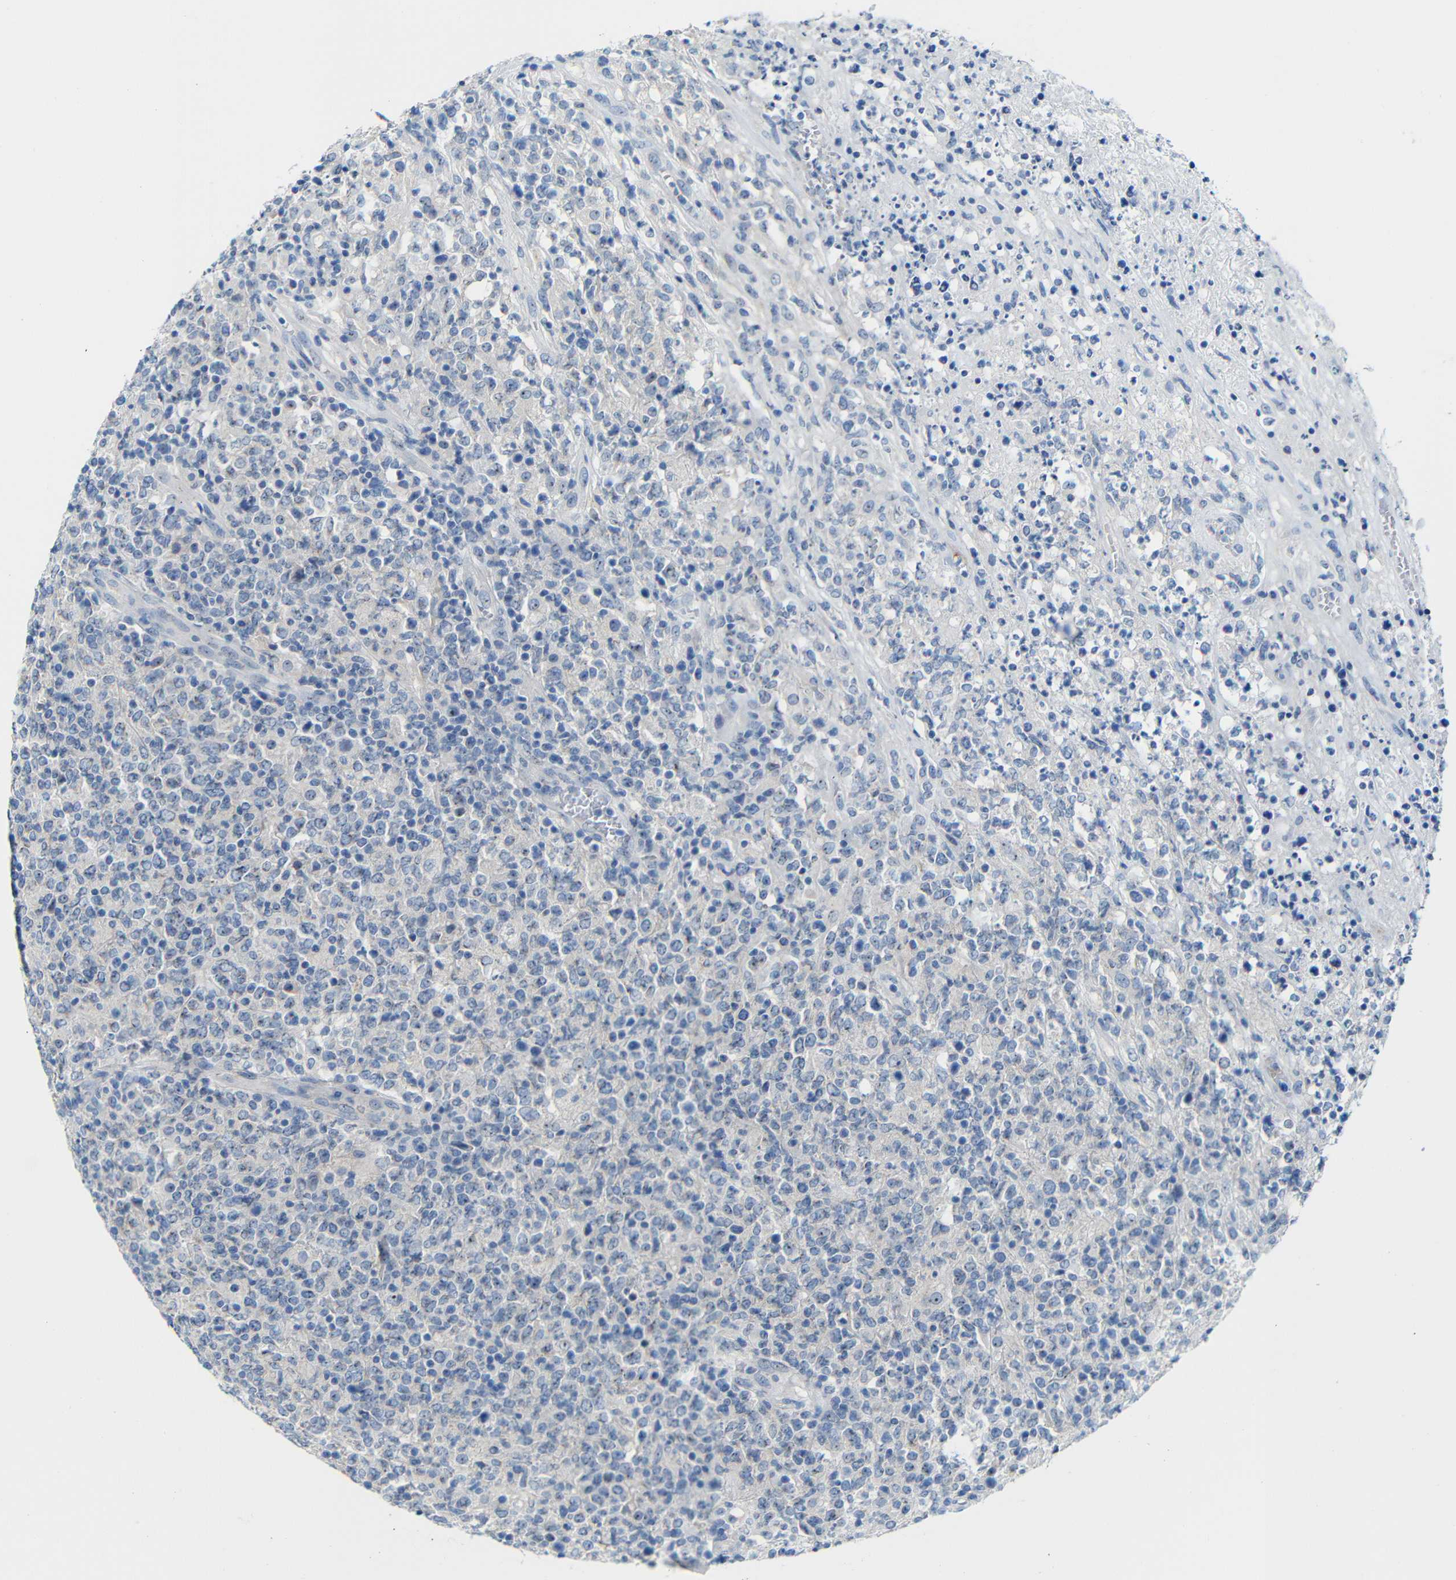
{"staining": {"intensity": "negative", "quantity": "none", "location": "none"}, "tissue": "lymphoma", "cell_type": "Tumor cells", "image_type": "cancer", "snomed": [{"axis": "morphology", "description": "Malignant lymphoma, non-Hodgkin's type, High grade"}, {"axis": "topography", "description": "Lymph node"}], "caption": "High power microscopy micrograph of an immunohistochemistry (IHC) micrograph of lymphoma, revealing no significant positivity in tumor cells.", "gene": "C1orf210", "patient": {"sex": "female", "age": 84}}